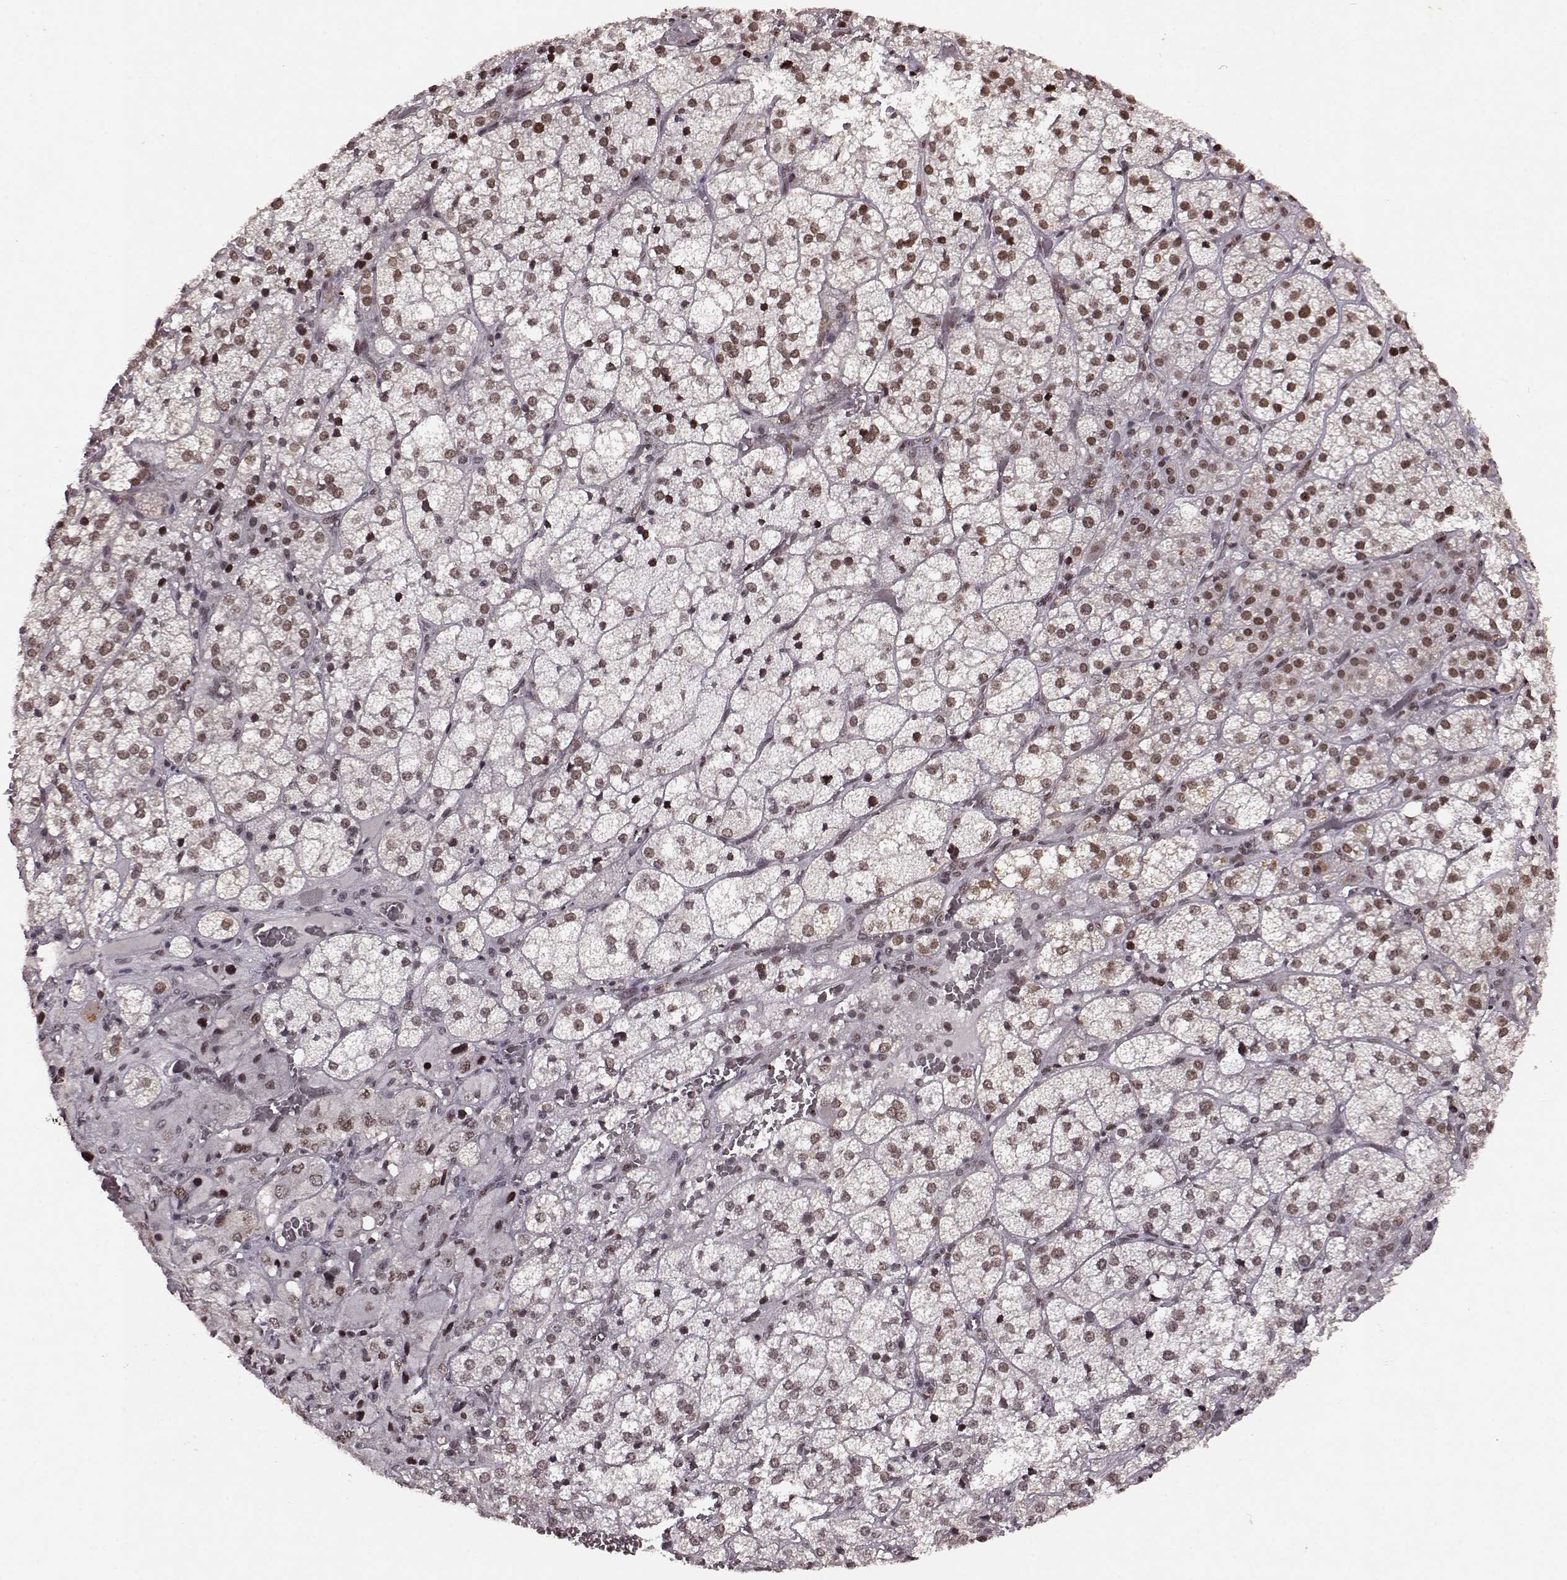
{"staining": {"intensity": "moderate", "quantity": ">75%", "location": "nuclear"}, "tissue": "adrenal gland", "cell_type": "Glandular cells", "image_type": "normal", "snomed": [{"axis": "morphology", "description": "Normal tissue, NOS"}, {"axis": "topography", "description": "Adrenal gland"}], "caption": "IHC histopathology image of normal adrenal gland stained for a protein (brown), which demonstrates medium levels of moderate nuclear expression in about >75% of glandular cells.", "gene": "RRAGD", "patient": {"sex": "female", "age": 60}}